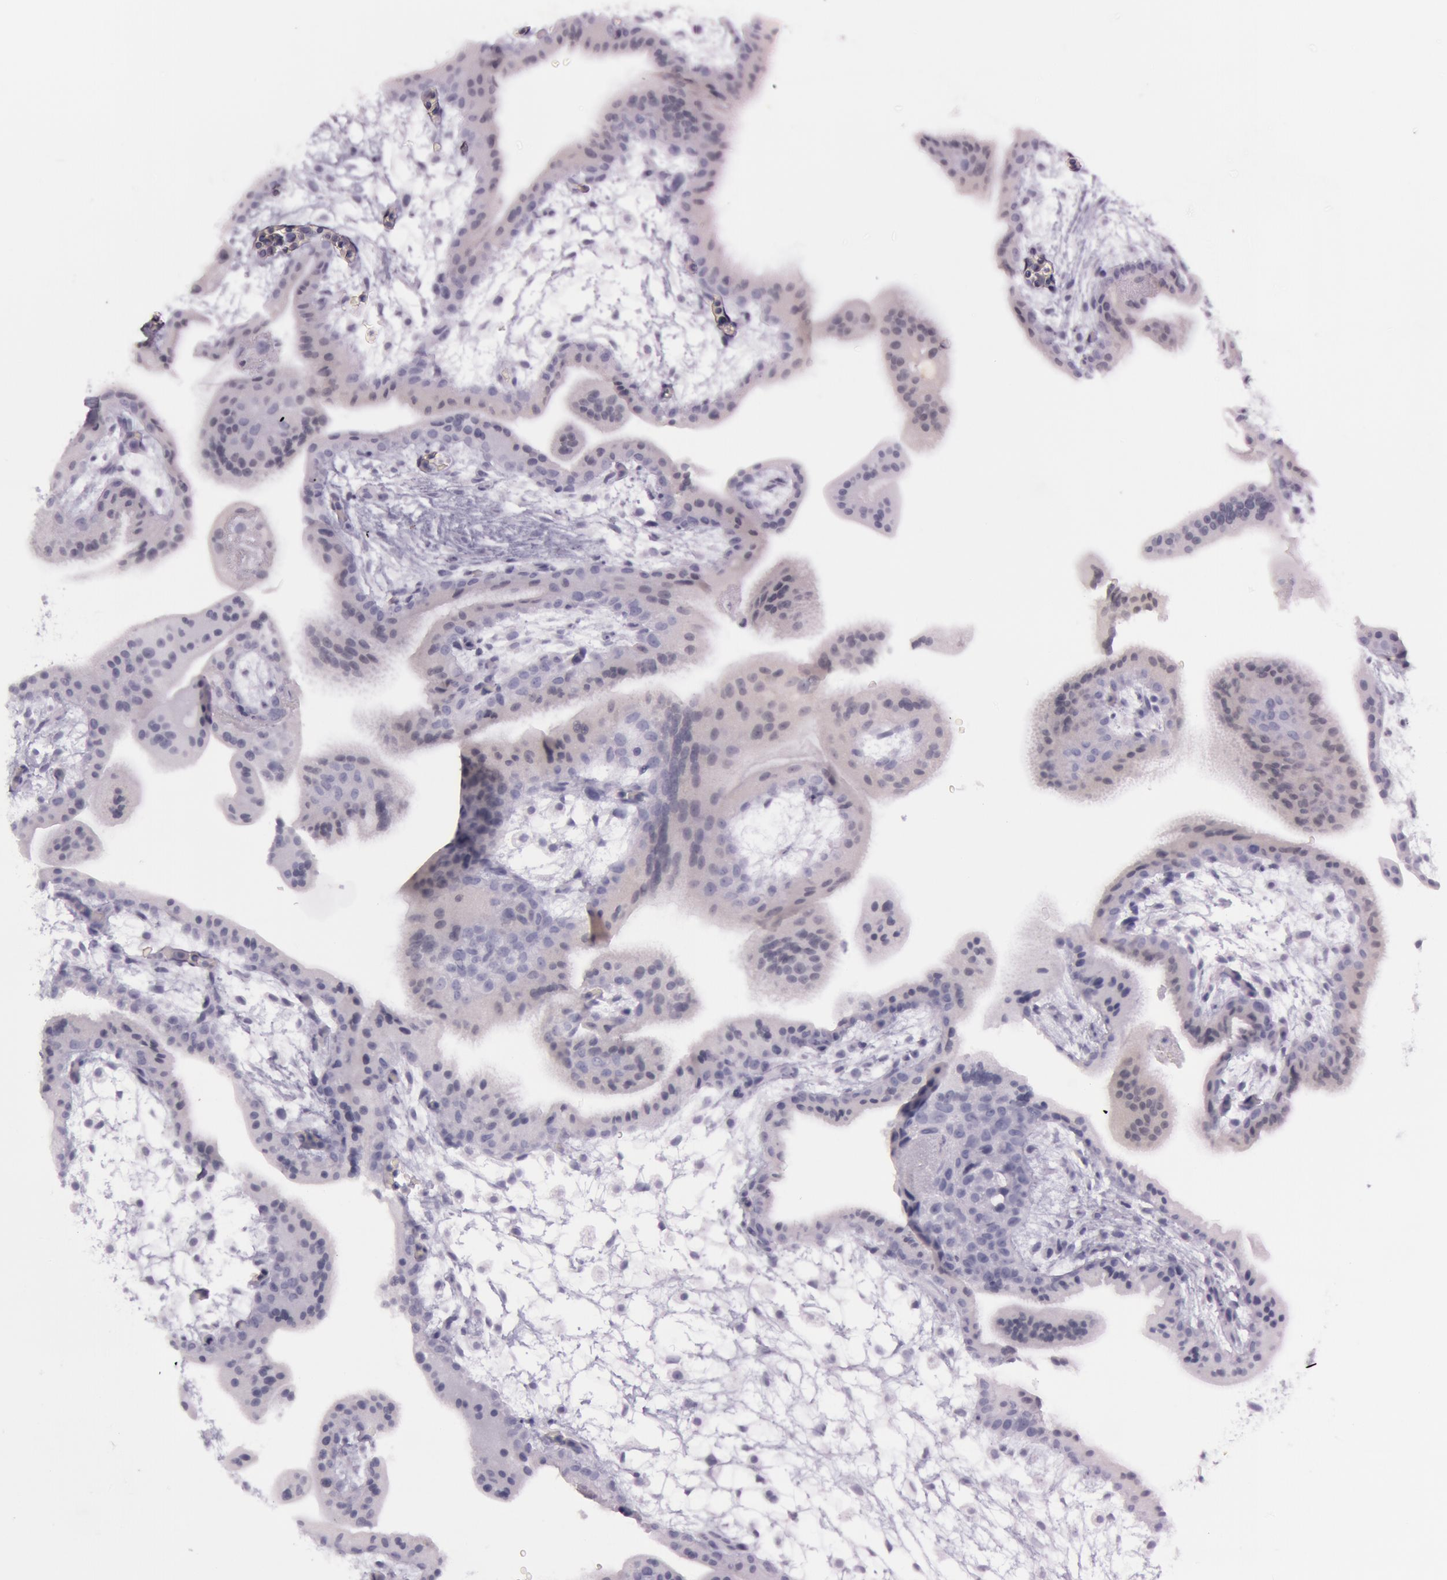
{"staining": {"intensity": "negative", "quantity": "none", "location": "none"}, "tissue": "placenta", "cell_type": "Decidual cells", "image_type": "normal", "snomed": [{"axis": "morphology", "description": "Normal tissue, NOS"}, {"axis": "topography", "description": "Placenta"}], "caption": "Immunohistochemistry (IHC) of unremarkable placenta exhibits no staining in decidual cells.", "gene": "S100A7", "patient": {"sex": "female", "age": 35}}